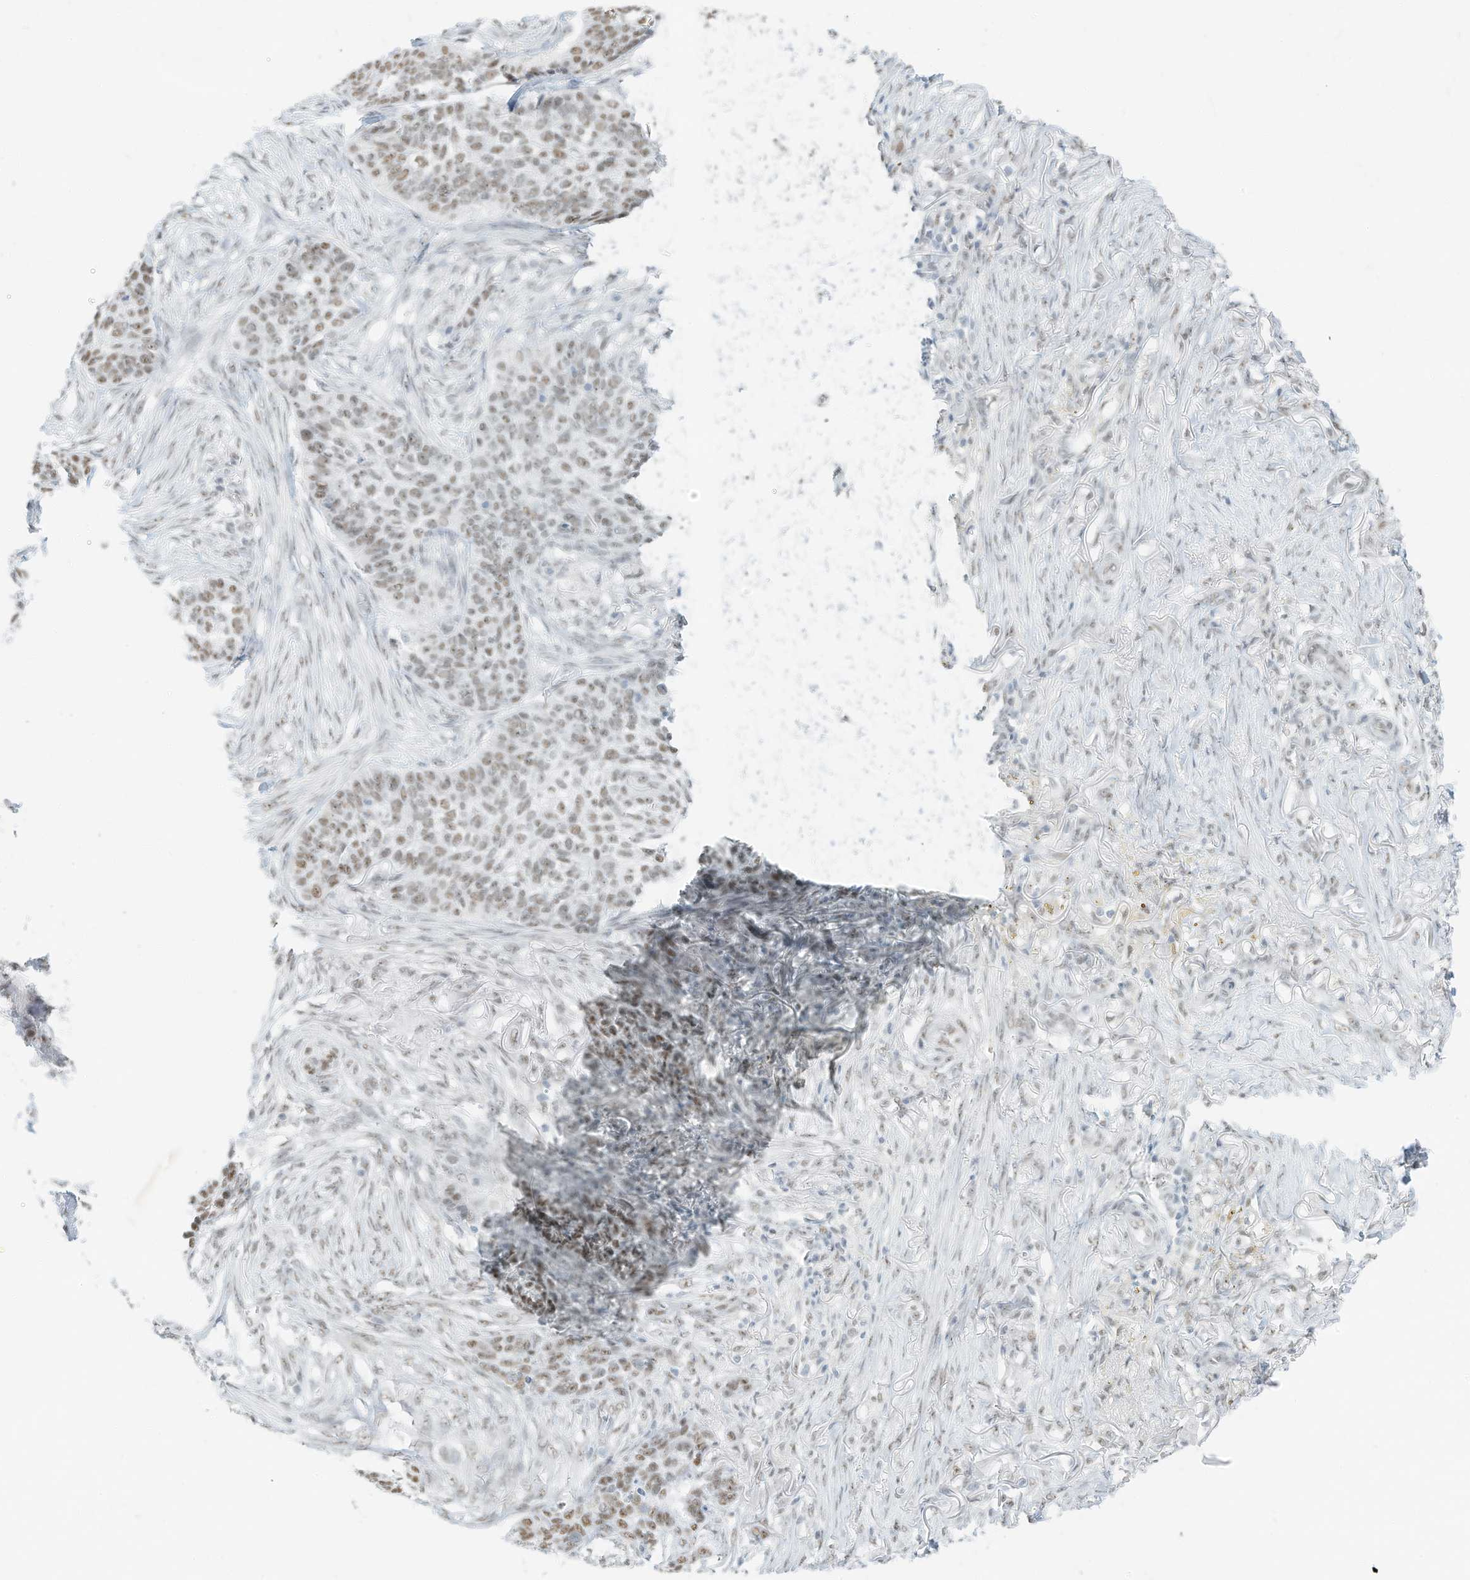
{"staining": {"intensity": "moderate", "quantity": "25%-75%", "location": "nuclear"}, "tissue": "skin cancer", "cell_type": "Tumor cells", "image_type": "cancer", "snomed": [{"axis": "morphology", "description": "Basal cell carcinoma"}, {"axis": "topography", "description": "Skin"}], "caption": "The micrograph displays a brown stain indicating the presence of a protein in the nuclear of tumor cells in basal cell carcinoma (skin).", "gene": "PGC", "patient": {"sex": "male", "age": 85}}